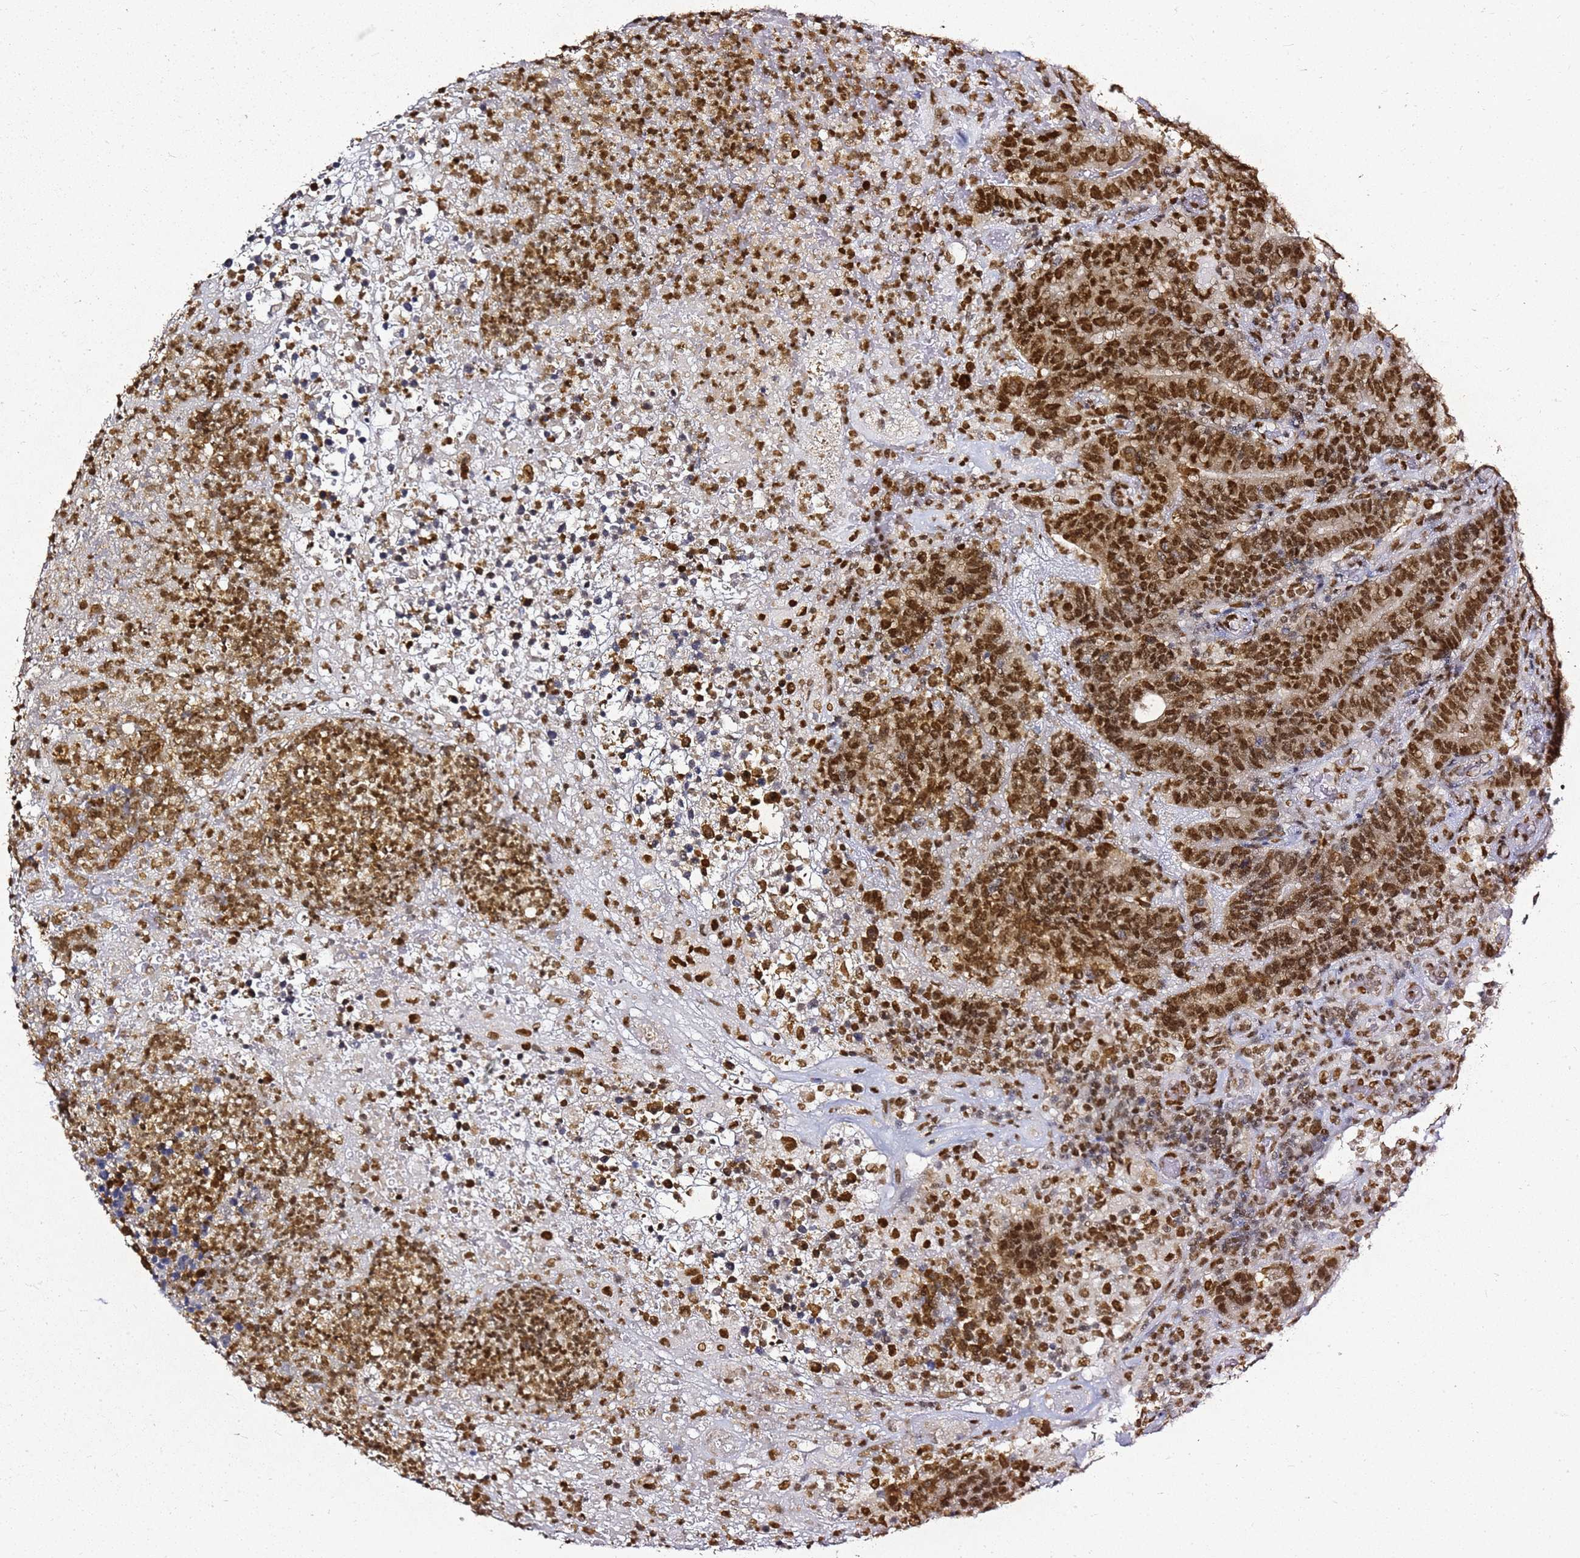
{"staining": {"intensity": "strong", "quantity": ">75%", "location": "nuclear"}, "tissue": "colorectal cancer", "cell_type": "Tumor cells", "image_type": "cancer", "snomed": [{"axis": "morphology", "description": "Normal tissue, NOS"}, {"axis": "morphology", "description": "Adenocarcinoma, NOS"}, {"axis": "topography", "description": "Colon"}], "caption": "High-power microscopy captured an IHC micrograph of colorectal adenocarcinoma, revealing strong nuclear staining in approximately >75% of tumor cells.", "gene": "APEX1", "patient": {"sex": "female", "age": 75}}